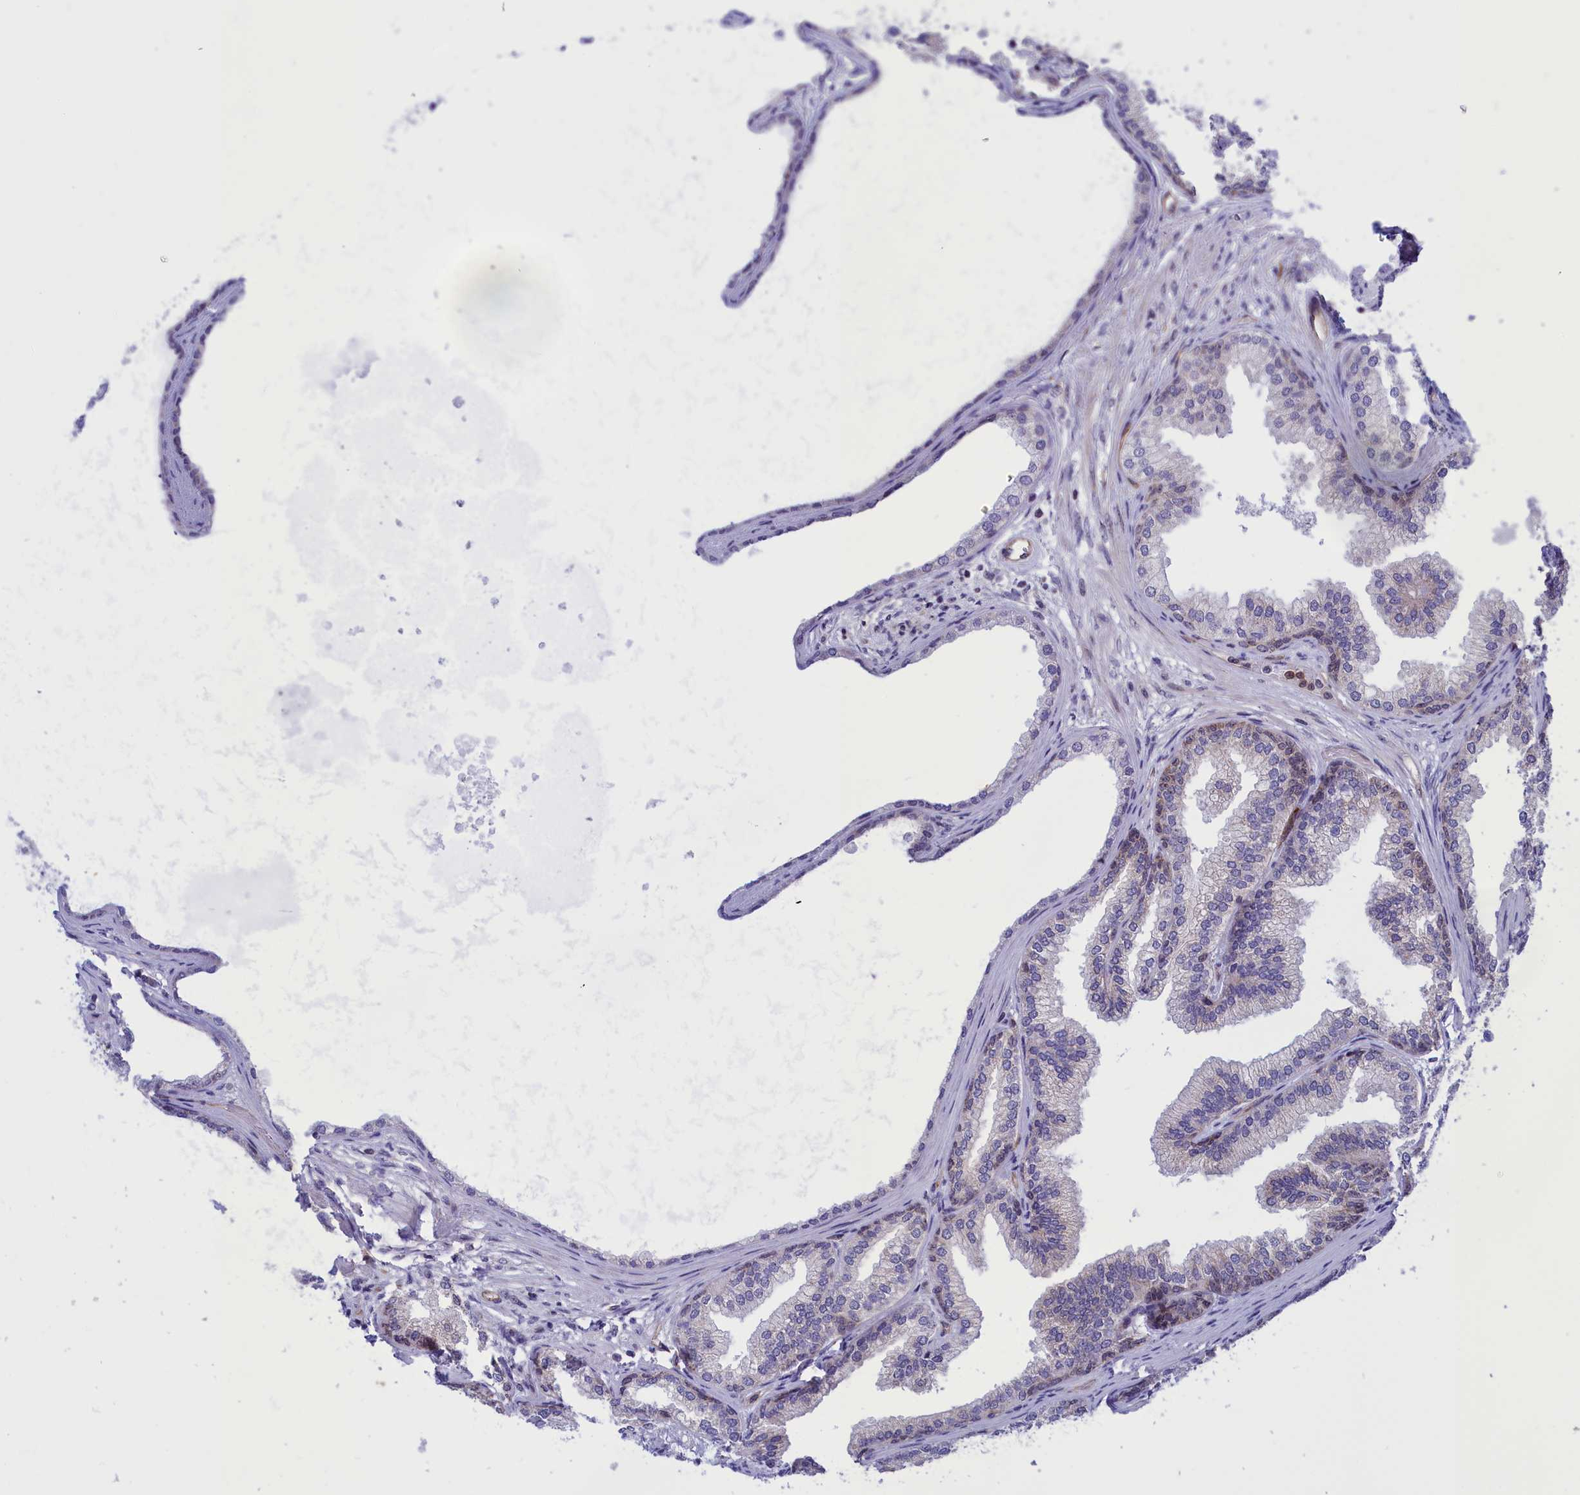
{"staining": {"intensity": "moderate", "quantity": "<25%", "location": "cytoplasmic/membranous"}, "tissue": "prostate", "cell_type": "Glandular cells", "image_type": "normal", "snomed": [{"axis": "morphology", "description": "Normal tissue, NOS"}, {"axis": "topography", "description": "Prostate"}], "caption": "IHC image of unremarkable prostate stained for a protein (brown), which demonstrates low levels of moderate cytoplasmic/membranous expression in about <25% of glandular cells.", "gene": "MPND", "patient": {"sex": "male", "age": 76}}